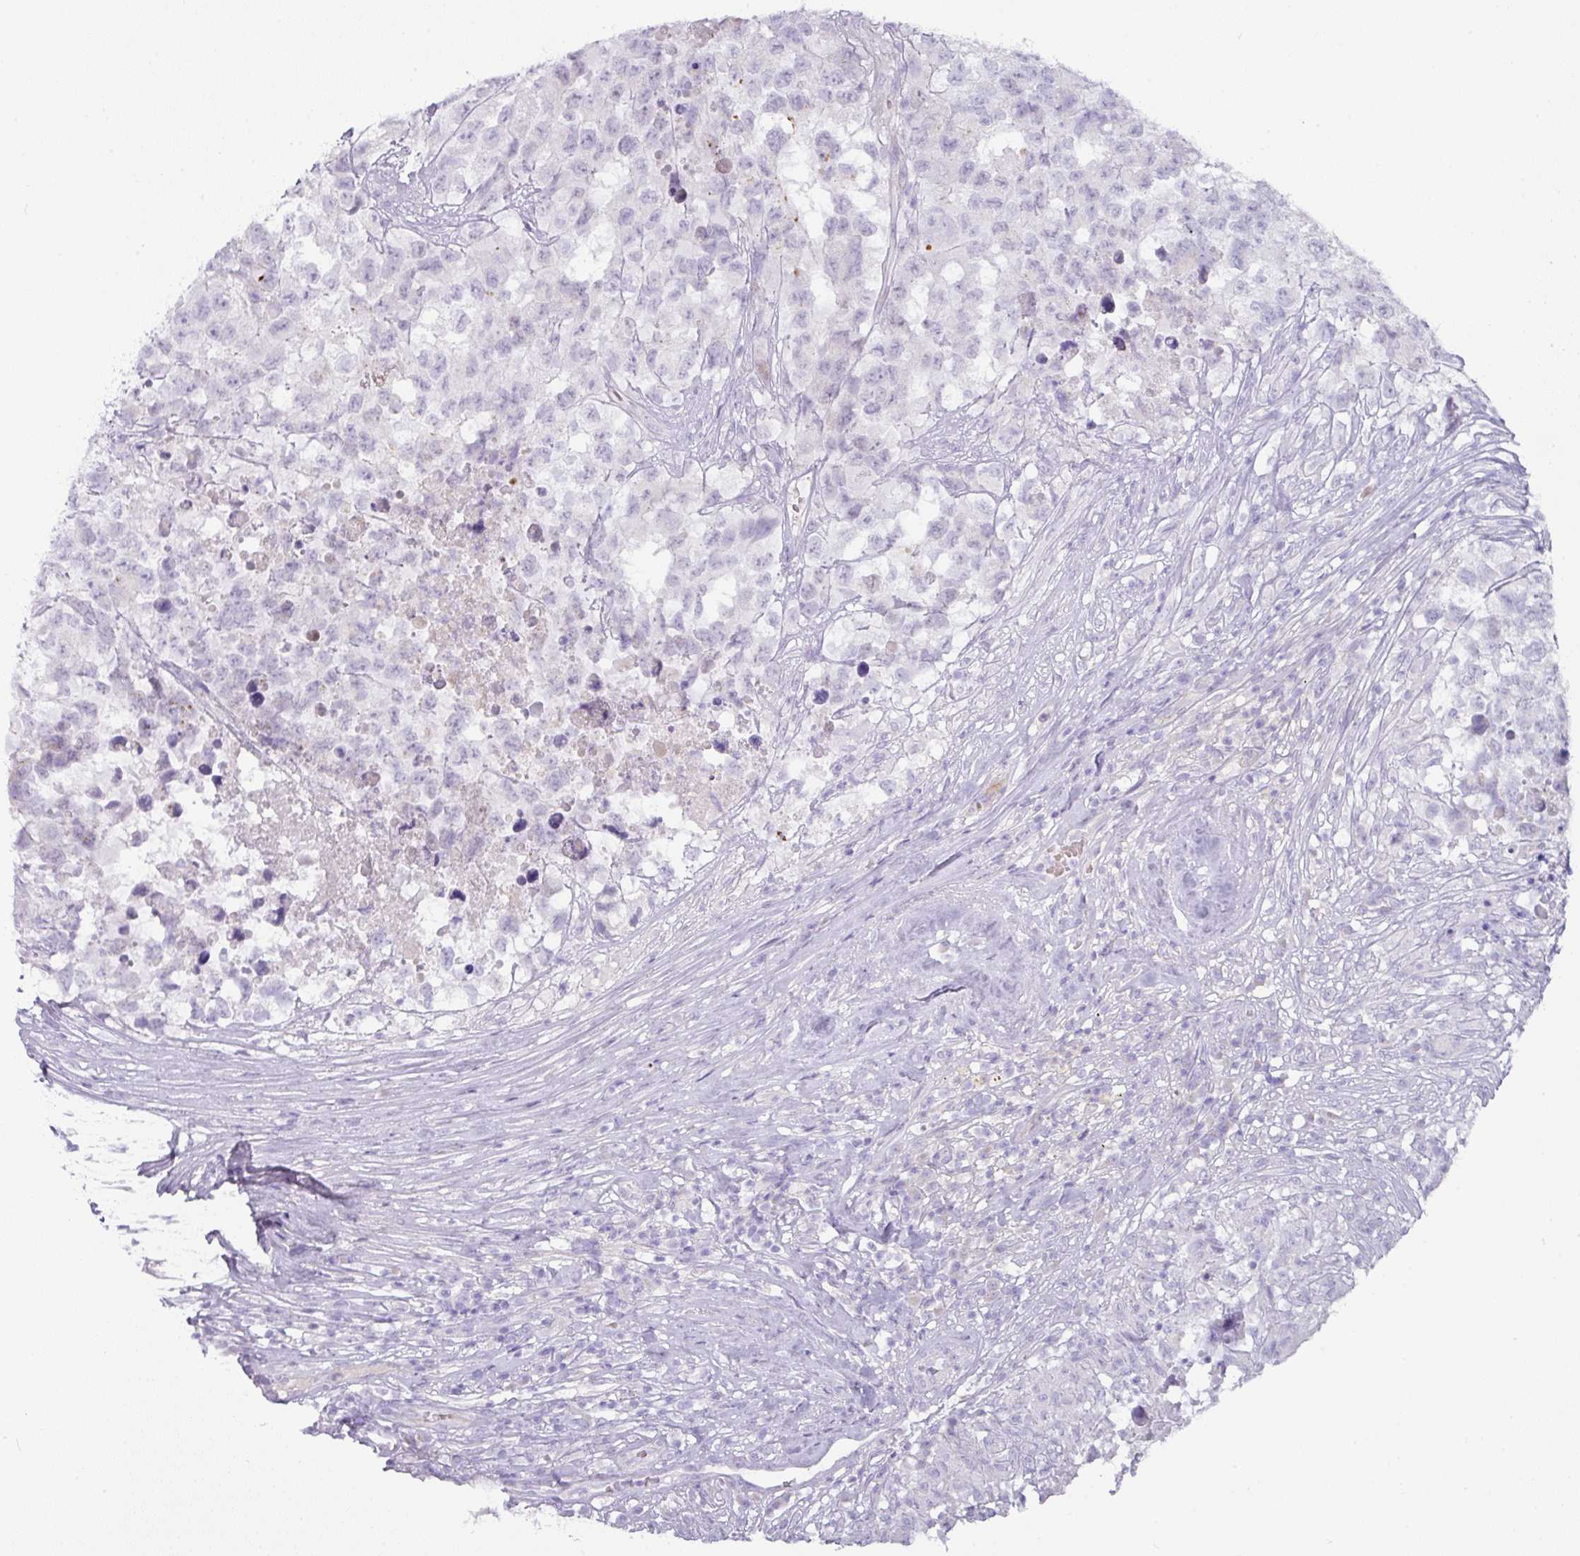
{"staining": {"intensity": "negative", "quantity": "none", "location": "none"}, "tissue": "testis cancer", "cell_type": "Tumor cells", "image_type": "cancer", "snomed": [{"axis": "morphology", "description": "Carcinoma, Embryonal, NOS"}, {"axis": "topography", "description": "Testis"}], "caption": "A histopathology image of human testis embryonal carcinoma is negative for staining in tumor cells. (DAB (3,3'-diaminobenzidine) immunohistochemistry, high magnification).", "gene": "OR52N1", "patient": {"sex": "male", "age": 83}}